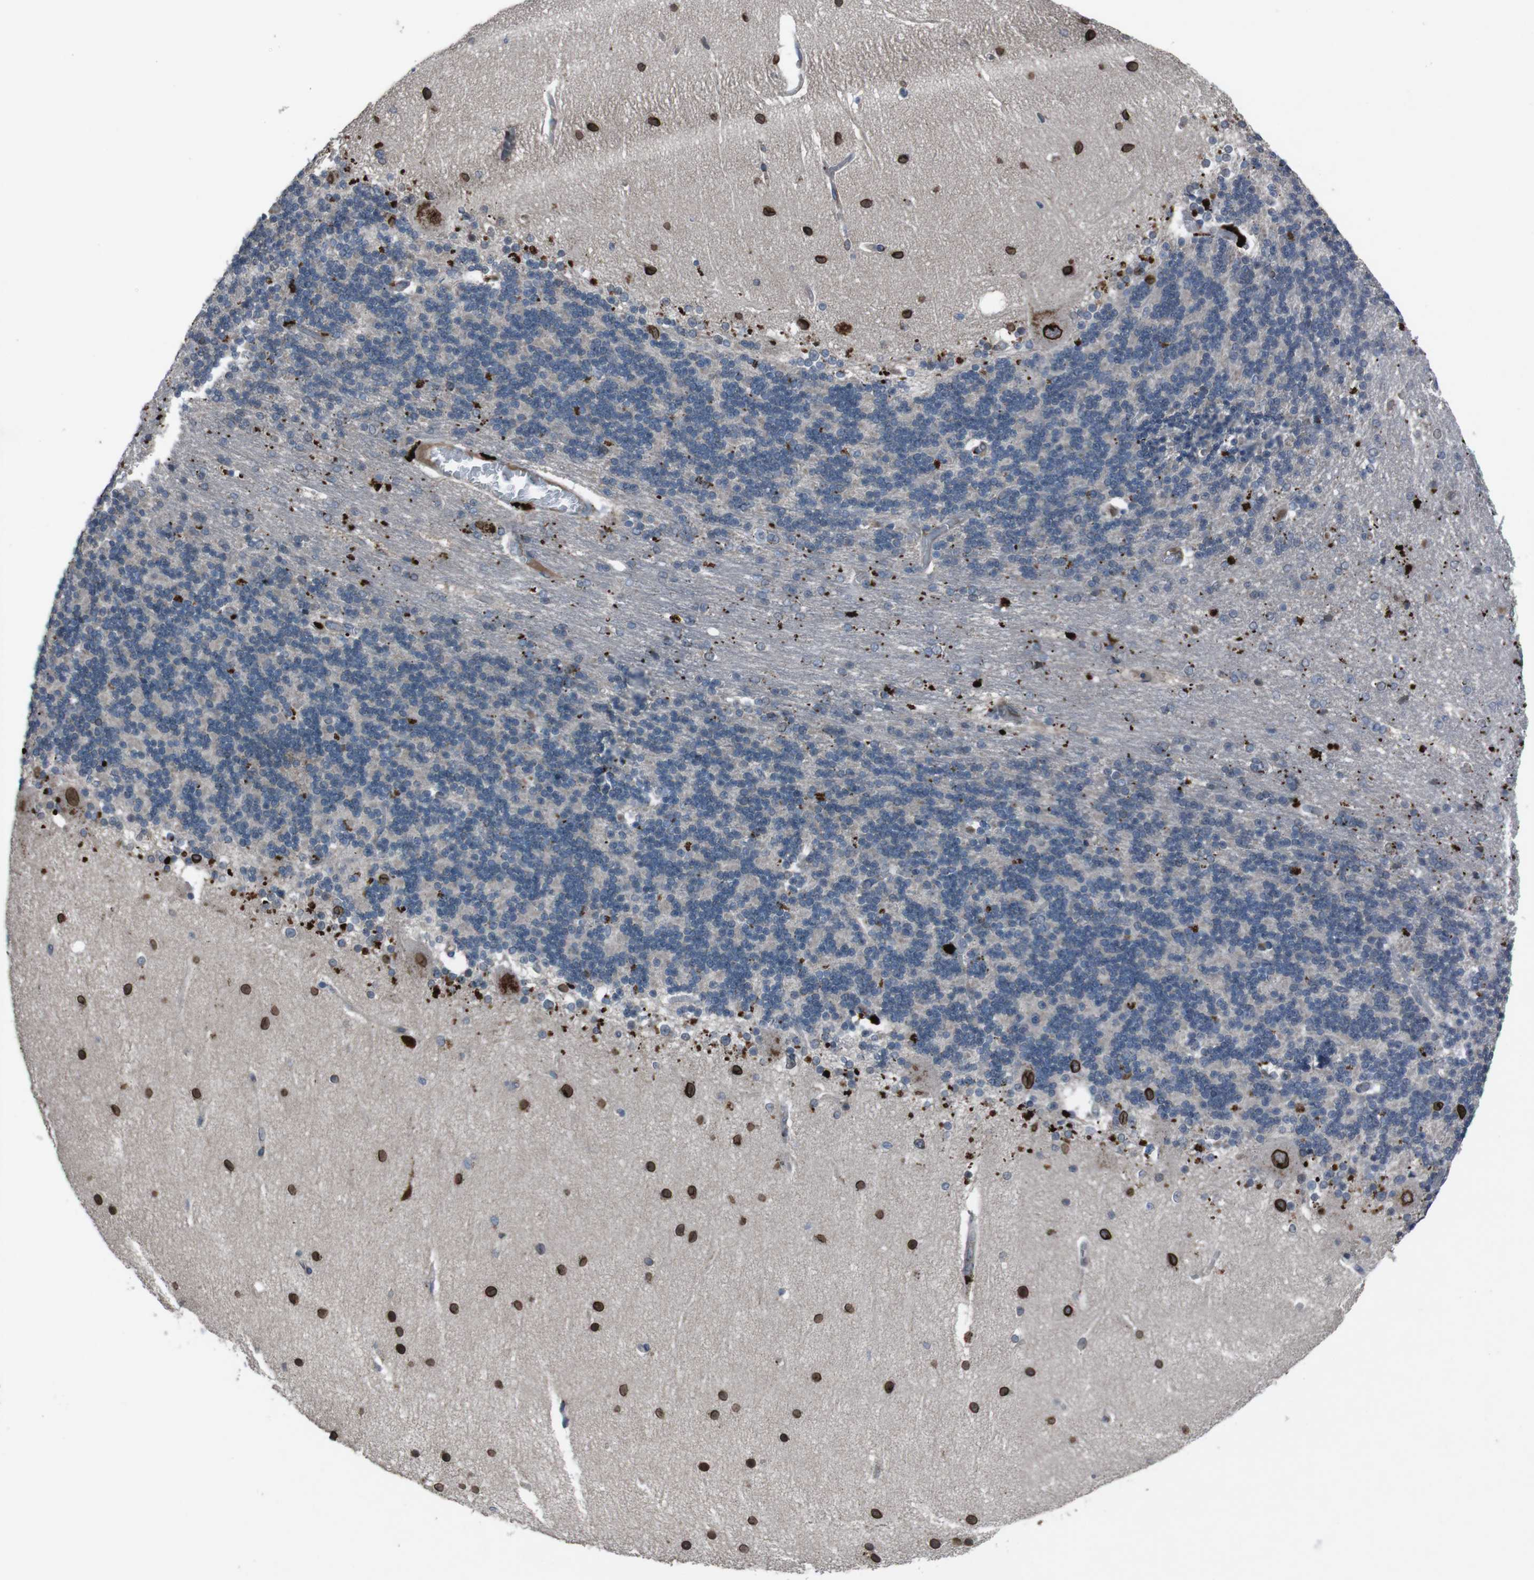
{"staining": {"intensity": "negative", "quantity": "none", "location": "none"}, "tissue": "cerebellum", "cell_type": "Cells in granular layer", "image_type": "normal", "snomed": [{"axis": "morphology", "description": "Normal tissue, NOS"}, {"axis": "topography", "description": "Cerebellum"}], "caption": "Immunohistochemical staining of benign human cerebellum displays no significant expression in cells in granular layer. (Brightfield microscopy of DAB (3,3'-diaminobenzidine) immunohistochemistry at high magnification).", "gene": "EFNA5", "patient": {"sex": "female", "age": 54}}